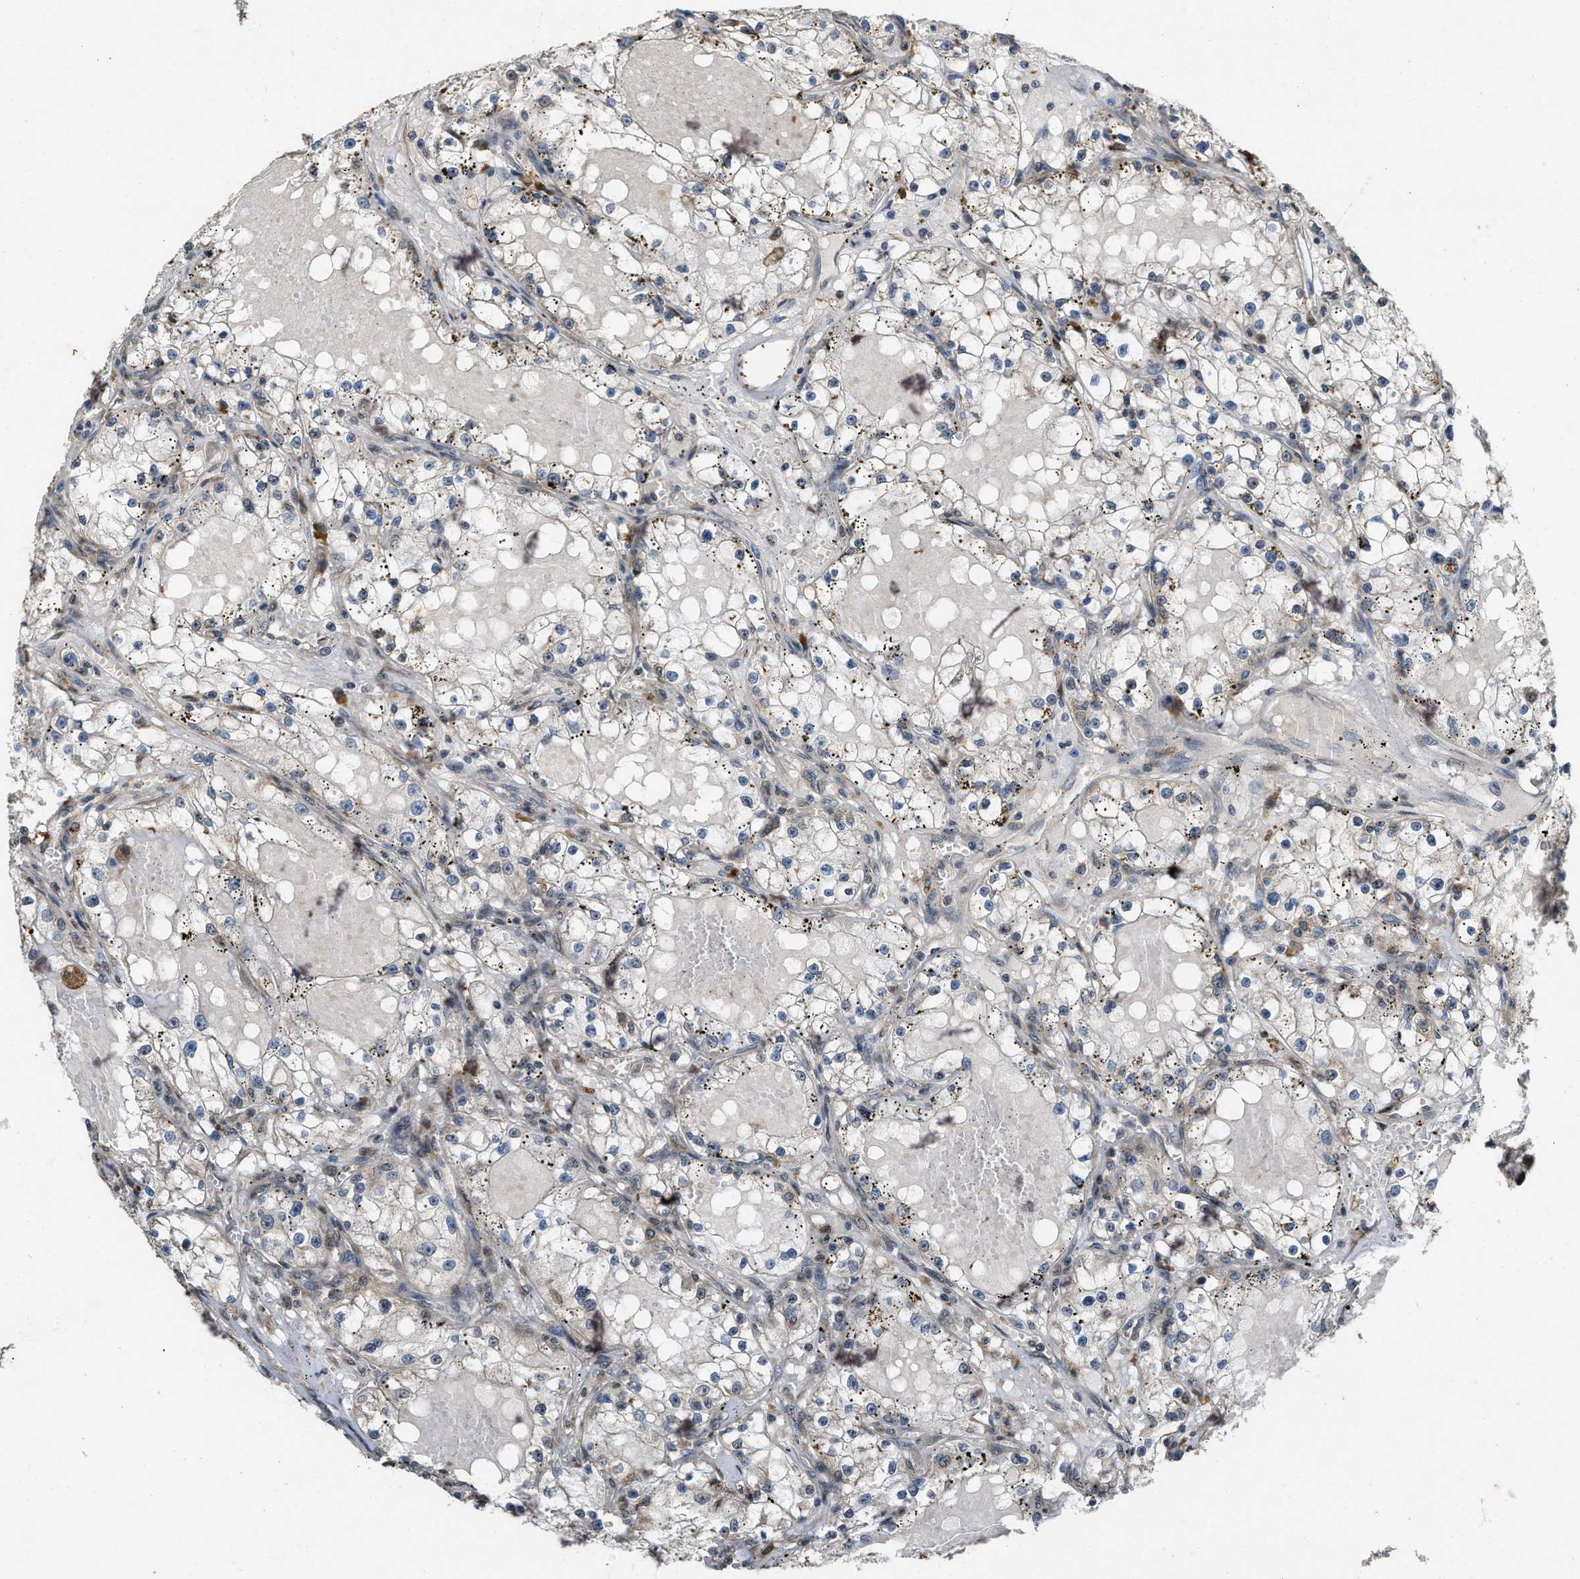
{"staining": {"intensity": "negative", "quantity": "none", "location": "none"}, "tissue": "renal cancer", "cell_type": "Tumor cells", "image_type": "cancer", "snomed": [{"axis": "morphology", "description": "Adenocarcinoma, NOS"}, {"axis": "topography", "description": "Kidney"}], "caption": "Human renal cancer stained for a protein using immunohistochemistry (IHC) demonstrates no positivity in tumor cells.", "gene": "KIF21A", "patient": {"sex": "male", "age": 56}}